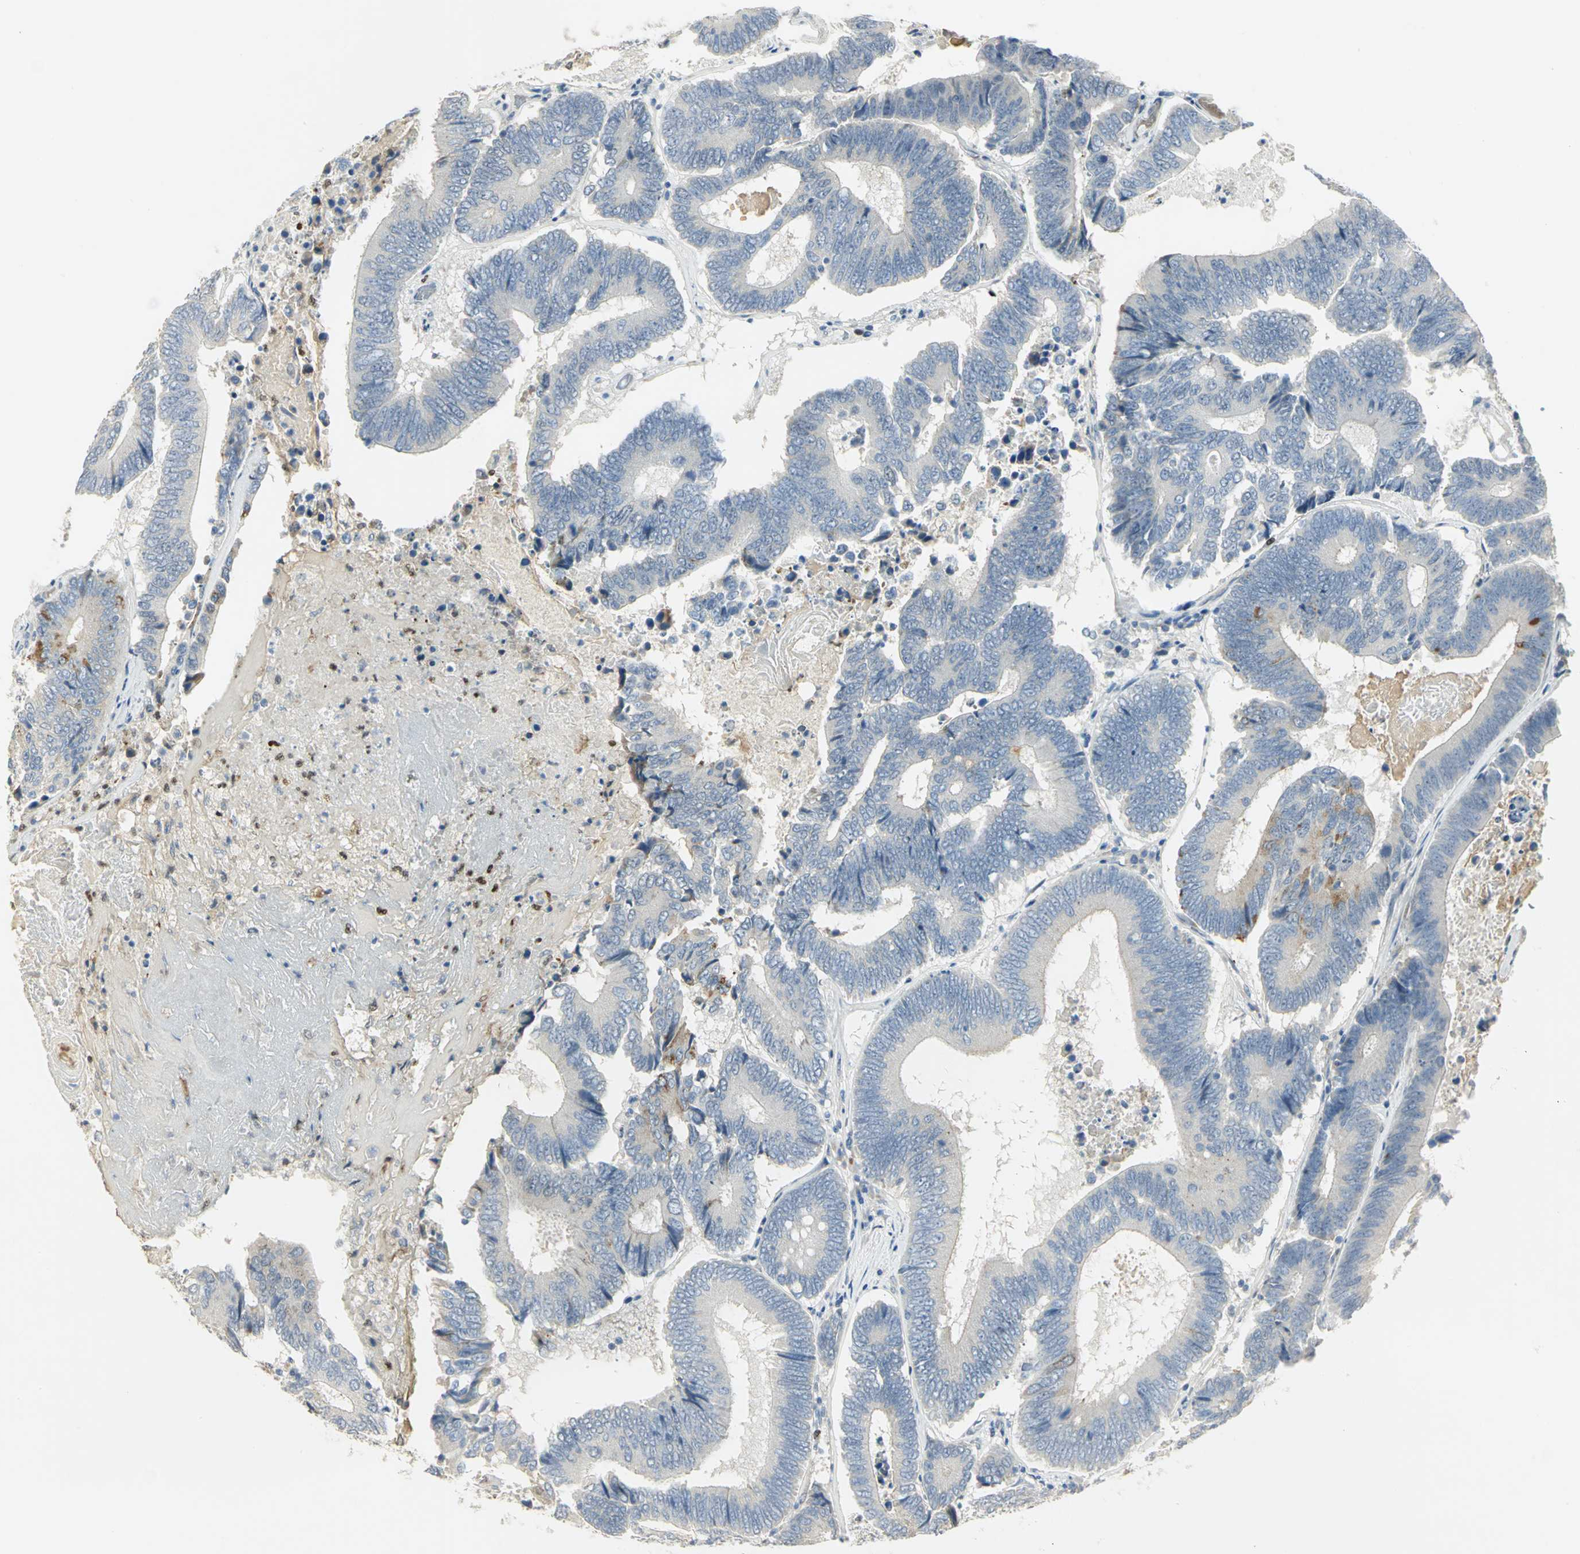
{"staining": {"intensity": "negative", "quantity": "none", "location": "none"}, "tissue": "colorectal cancer", "cell_type": "Tumor cells", "image_type": "cancer", "snomed": [{"axis": "morphology", "description": "Adenocarcinoma, NOS"}, {"axis": "topography", "description": "Colon"}], "caption": "IHC of human colorectal cancer shows no staining in tumor cells.", "gene": "BCL6", "patient": {"sex": "female", "age": 78}}